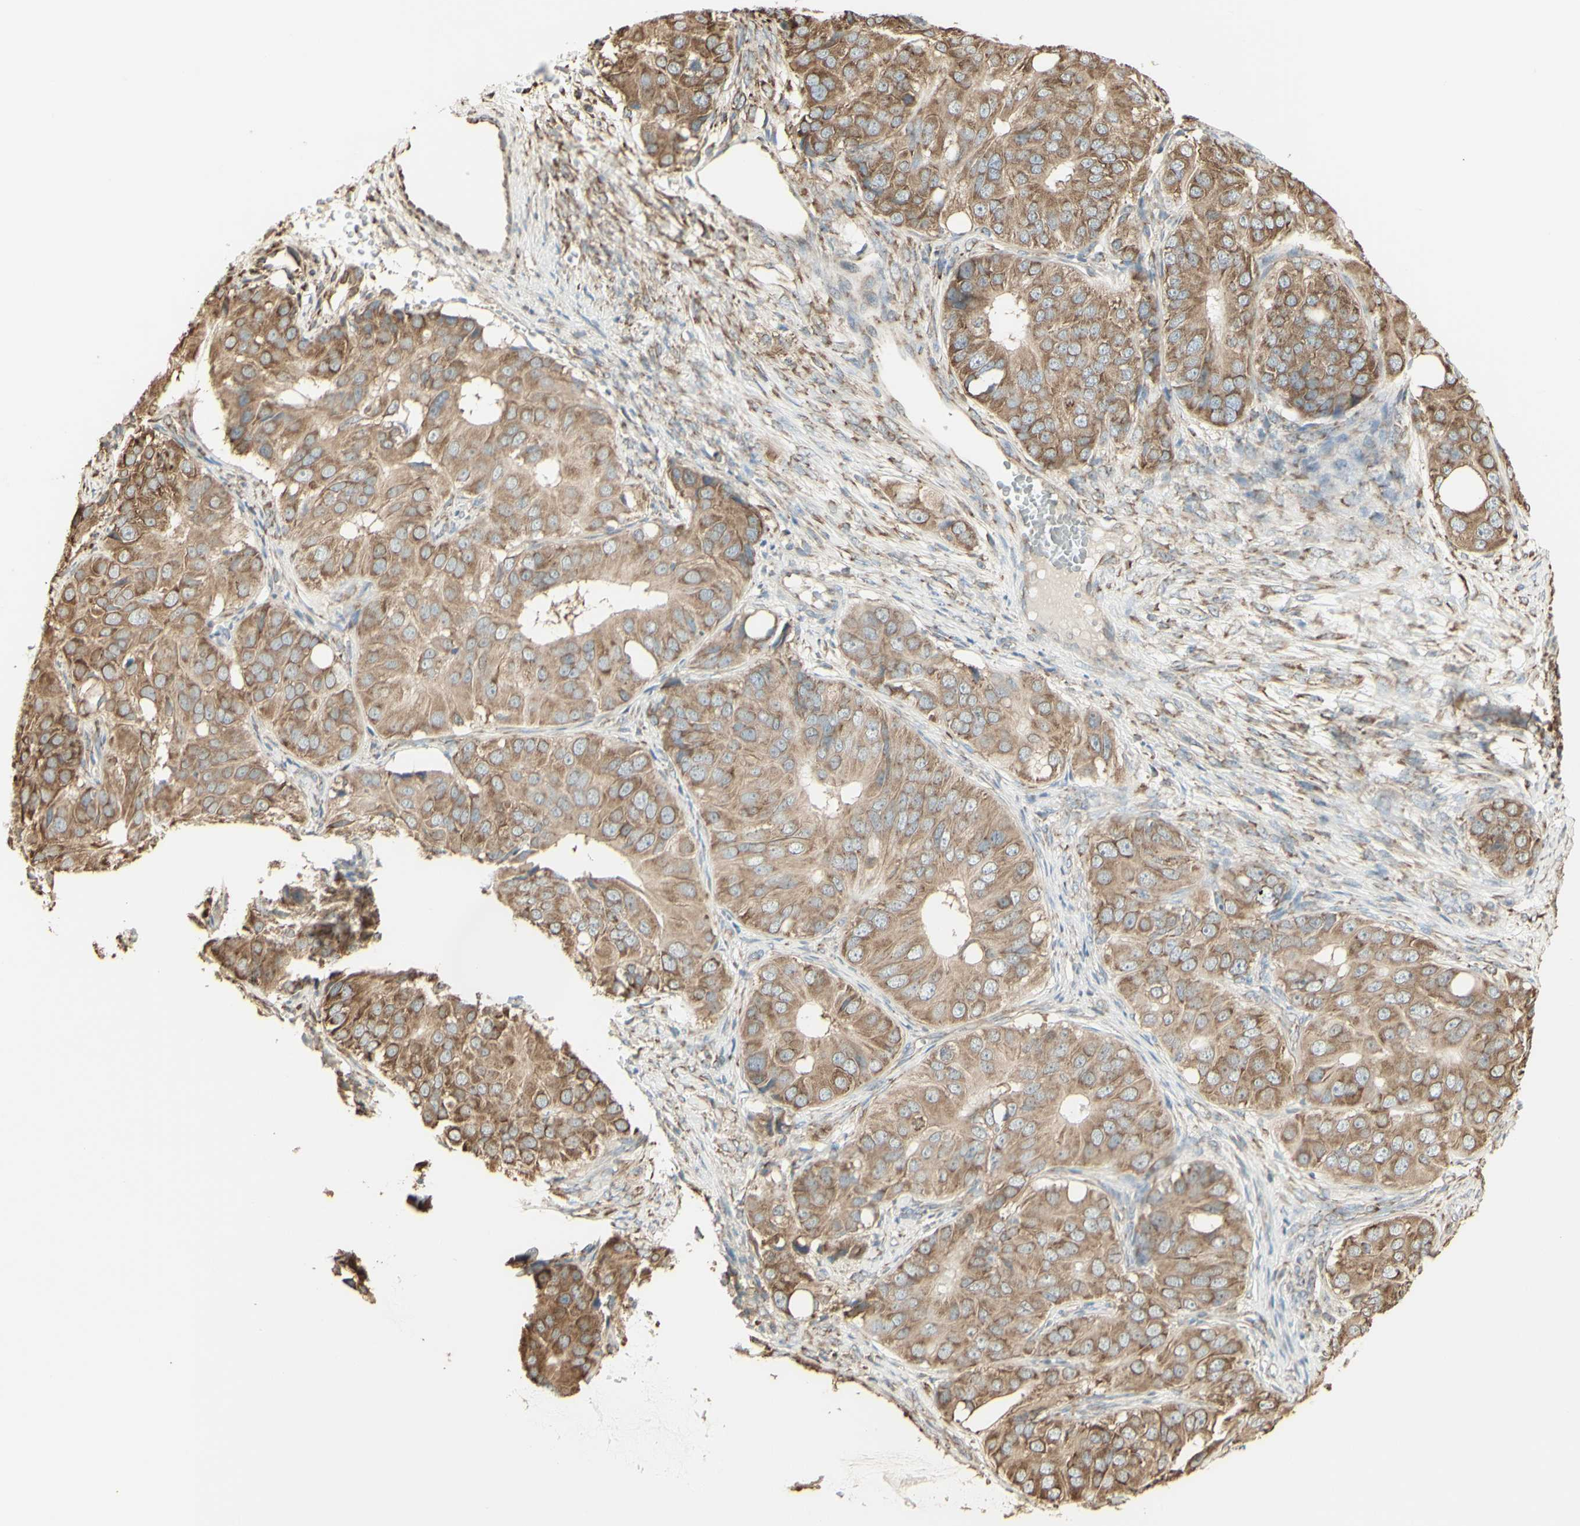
{"staining": {"intensity": "moderate", "quantity": ">75%", "location": "cytoplasmic/membranous"}, "tissue": "ovarian cancer", "cell_type": "Tumor cells", "image_type": "cancer", "snomed": [{"axis": "morphology", "description": "Carcinoma, endometroid"}, {"axis": "topography", "description": "Ovary"}], "caption": "An immunohistochemistry photomicrograph of neoplastic tissue is shown. Protein staining in brown highlights moderate cytoplasmic/membranous positivity in ovarian cancer (endometroid carcinoma) within tumor cells.", "gene": "EEF1B2", "patient": {"sex": "female", "age": 51}}